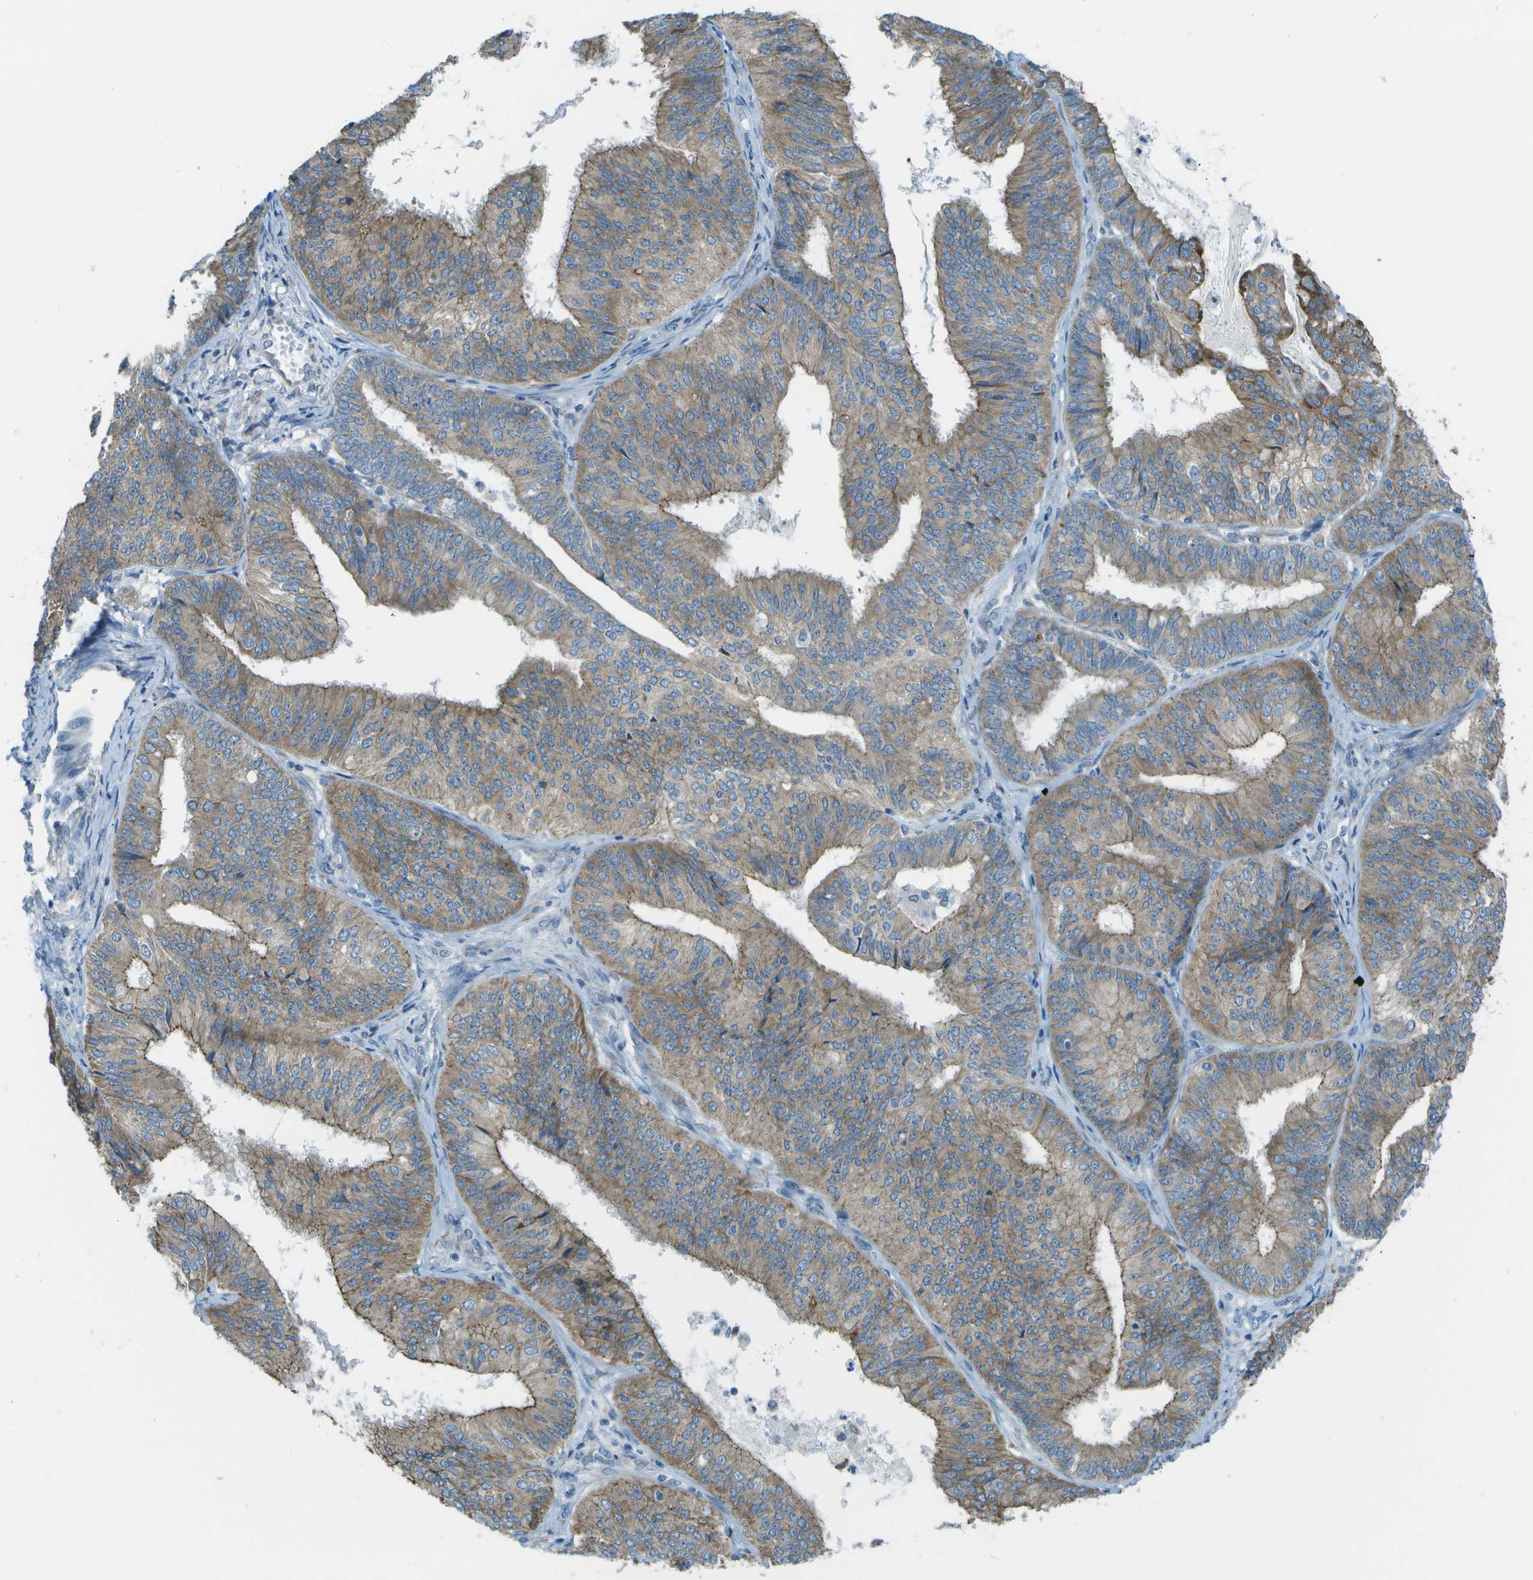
{"staining": {"intensity": "weak", "quantity": ">75%", "location": "cytoplasmic/membranous"}, "tissue": "endometrial cancer", "cell_type": "Tumor cells", "image_type": "cancer", "snomed": [{"axis": "morphology", "description": "Adenocarcinoma, NOS"}, {"axis": "topography", "description": "Endometrium"}], "caption": "The immunohistochemical stain labels weak cytoplasmic/membranous positivity in tumor cells of endometrial cancer (adenocarcinoma) tissue.", "gene": "KCTD3", "patient": {"sex": "female", "age": 58}}